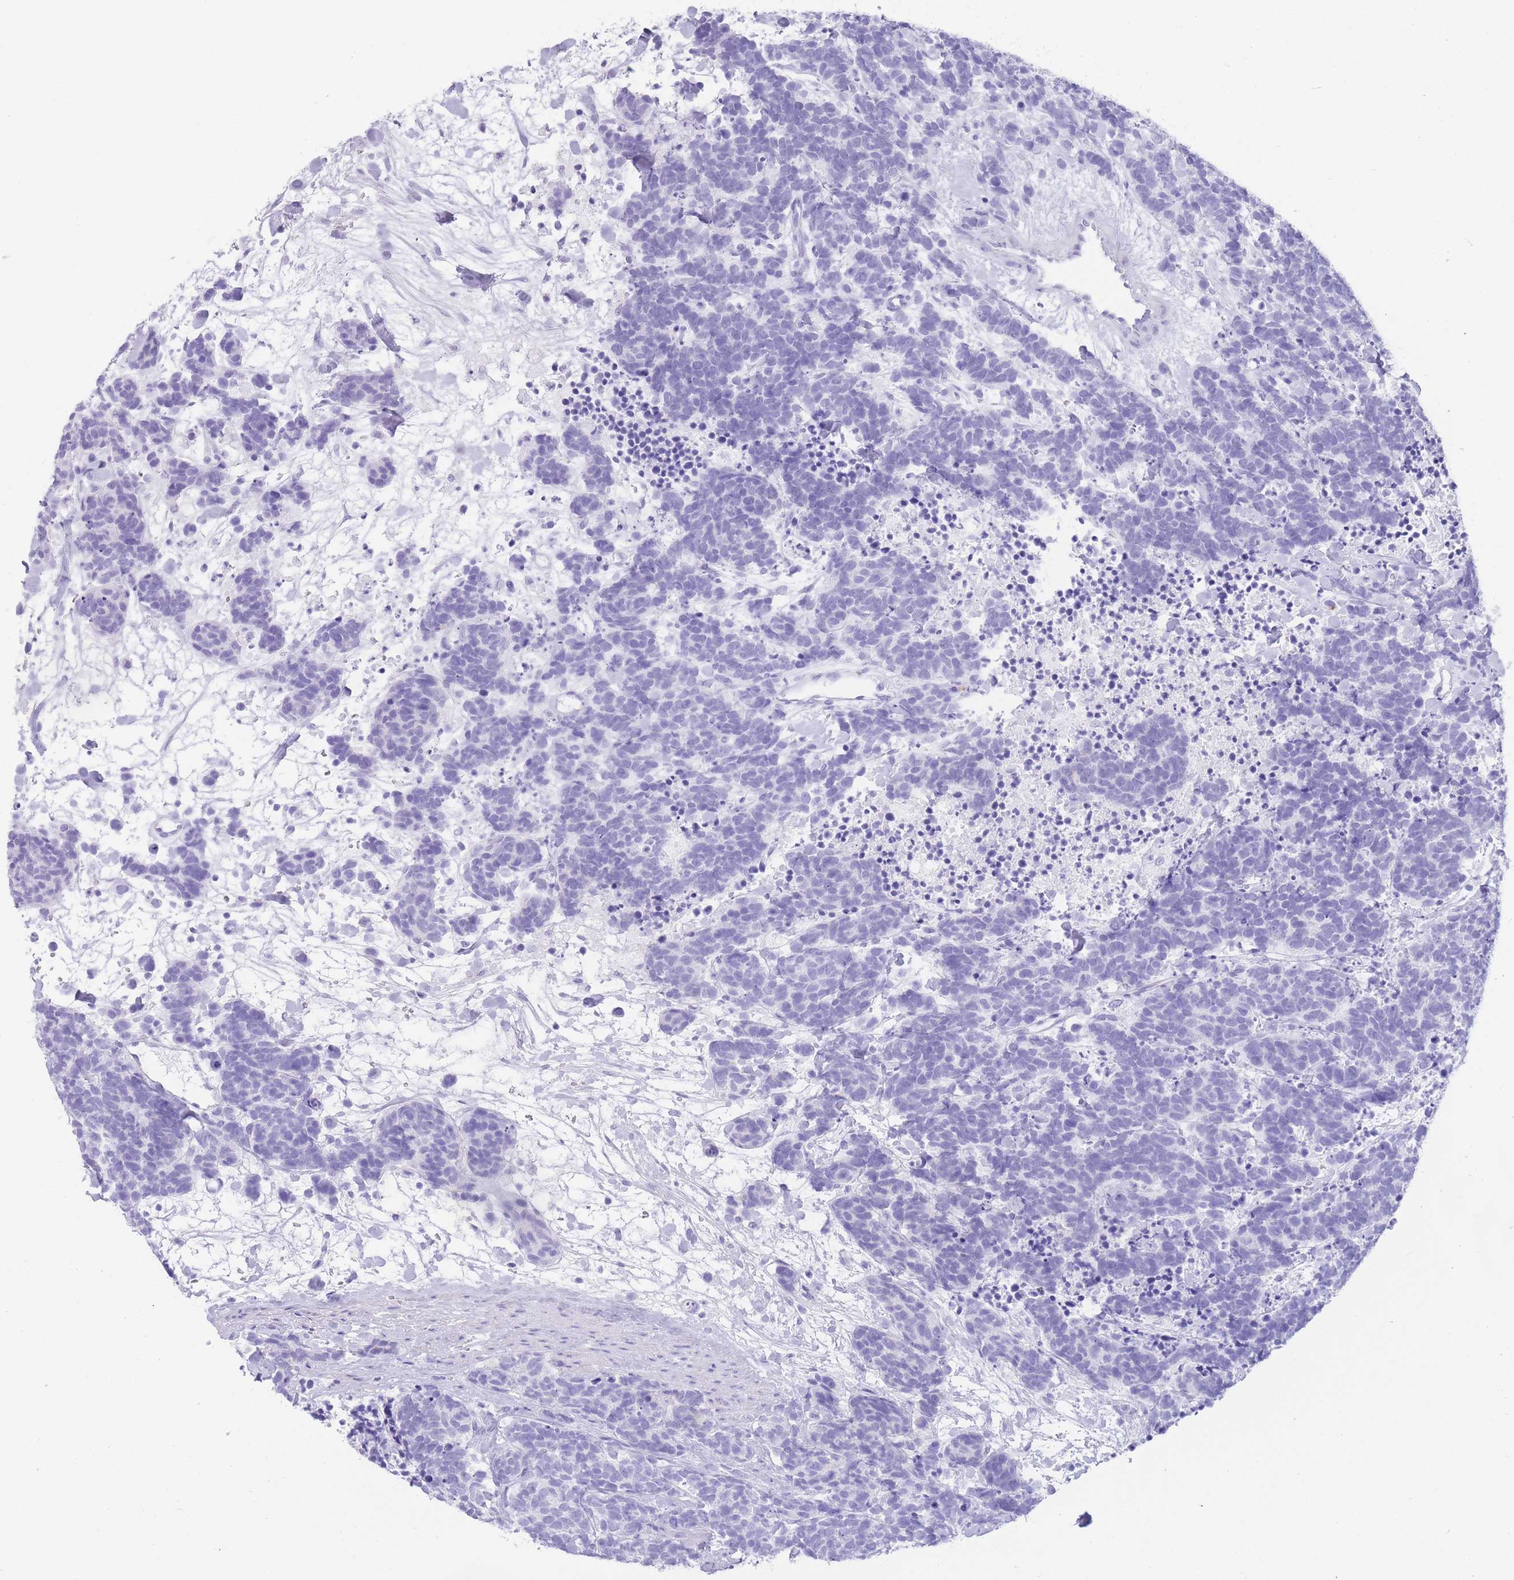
{"staining": {"intensity": "negative", "quantity": "none", "location": "none"}, "tissue": "carcinoid", "cell_type": "Tumor cells", "image_type": "cancer", "snomed": [{"axis": "morphology", "description": "Carcinoma, NOS"}, {"axis": "morphology", "description": "Carcinoid, malignant, NOS"}, {"axis": "topography", "description": "Prostate"}], "caption": "Immunohistochemistry (IHC) histopathology image of neoplastic tissue: carcinoid stained with DAB (3,3'-diaminobenzidine) shows no significant protein staining in tumor cells.", "gene": "ELOA2", "patient": {"sex": "male", "age": 57}}